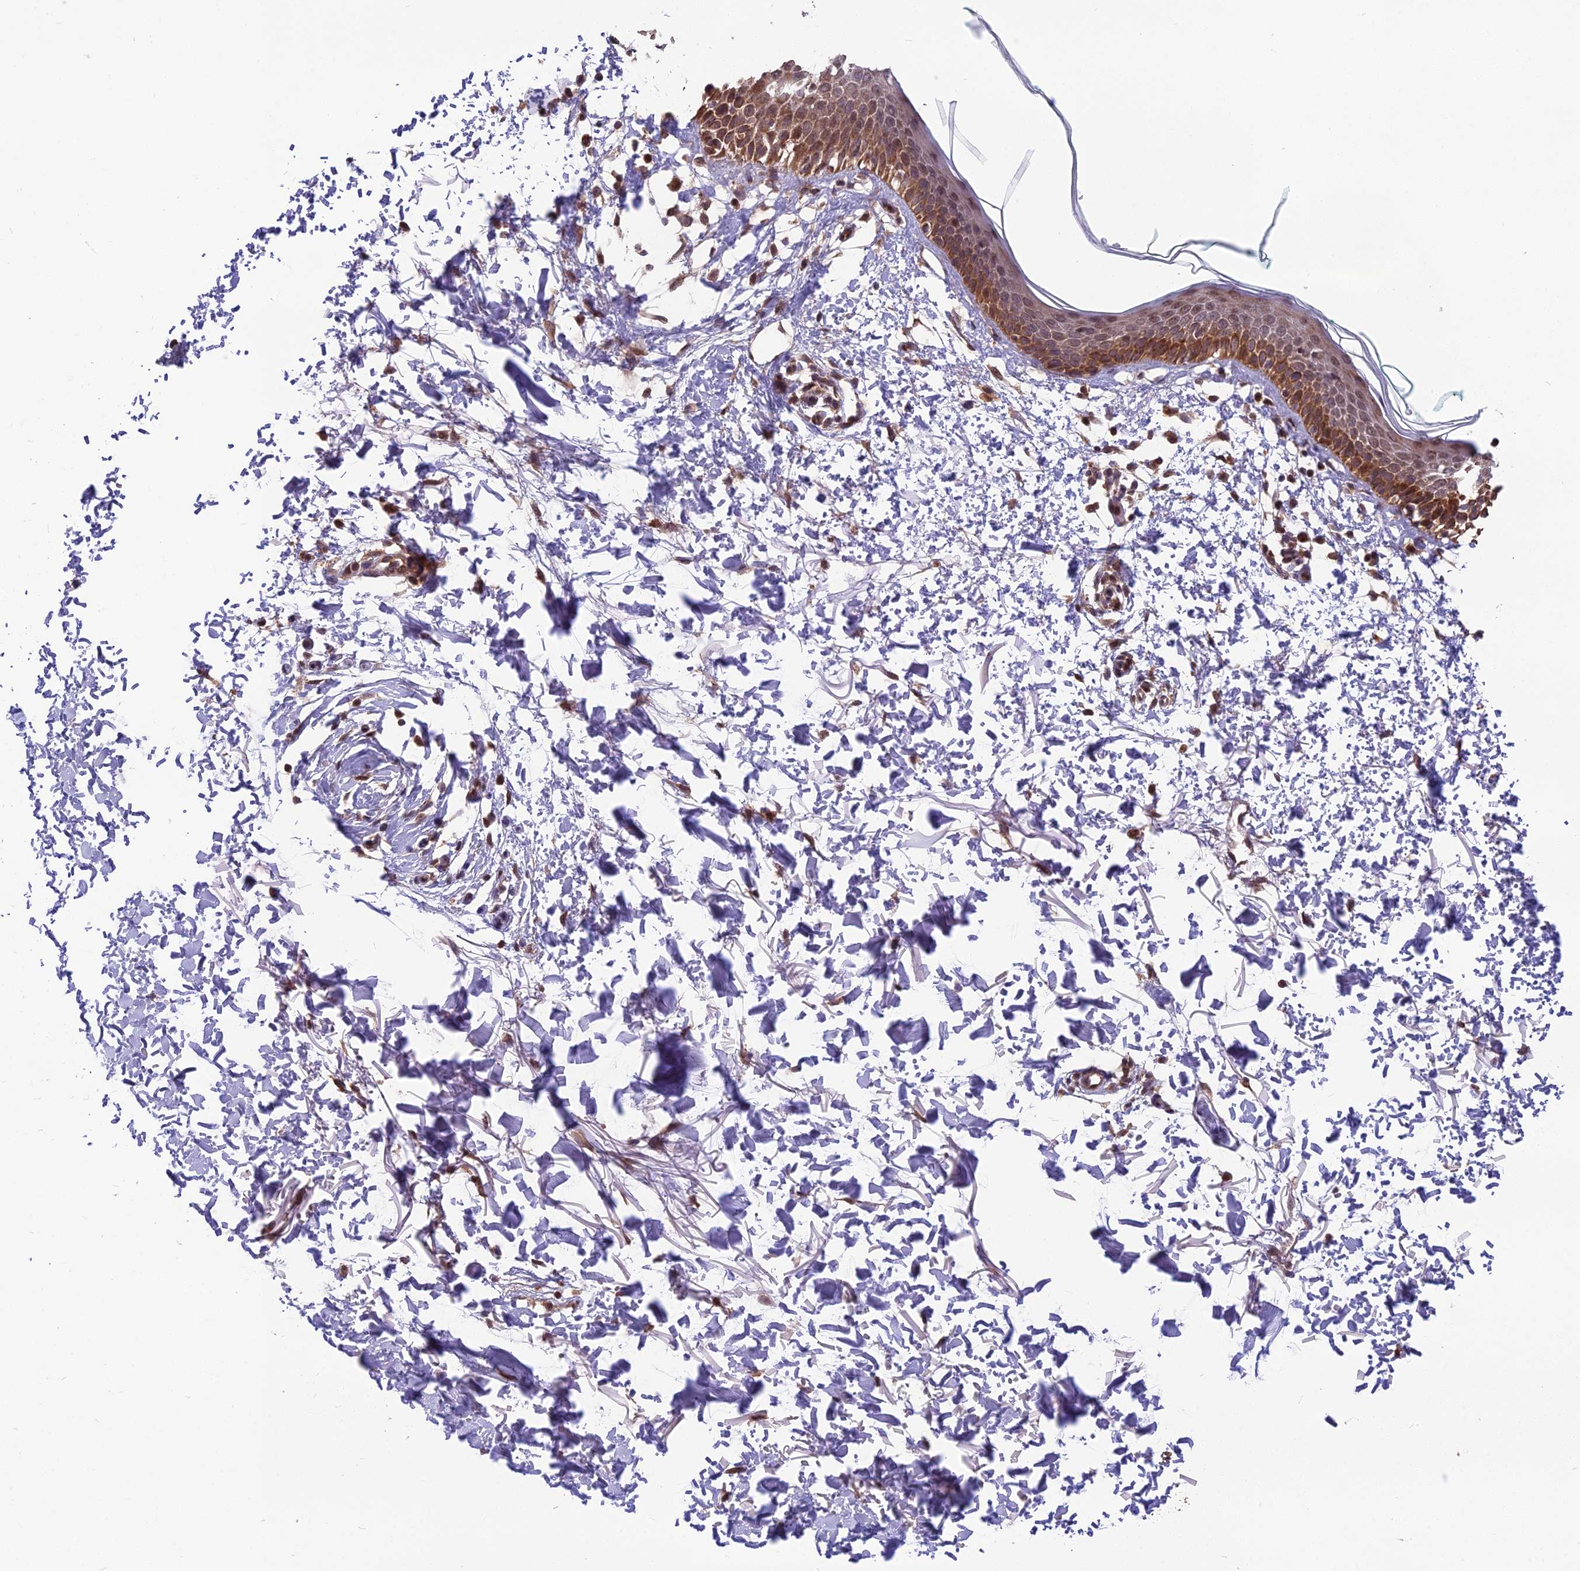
{"staining": {"intensity": "moderate", "quantity": ">75%", "location": "cytoplasmic/membranous,nuclear"}, "tissue": "skin", "cell_type": "Fibroblasts", "image_type": "normal", "snomed": [{"axis": "morphology", "description": "Normal tissue, NOS"}, {"axis": "topography", "description": "Skin"}], "caption": "Immunohistochemistry (IHC) image of normal skin: skin stained using IHC shows medium levels of moderate protein expression localized specifically in the cytoplasmic/membranous,nuclear of fibroblasts, appearing as a cytoplasmic/membranous,nuclear brown color.", "gene": "CYP2R1", "patient": {"sex": "male", "age": 66}}